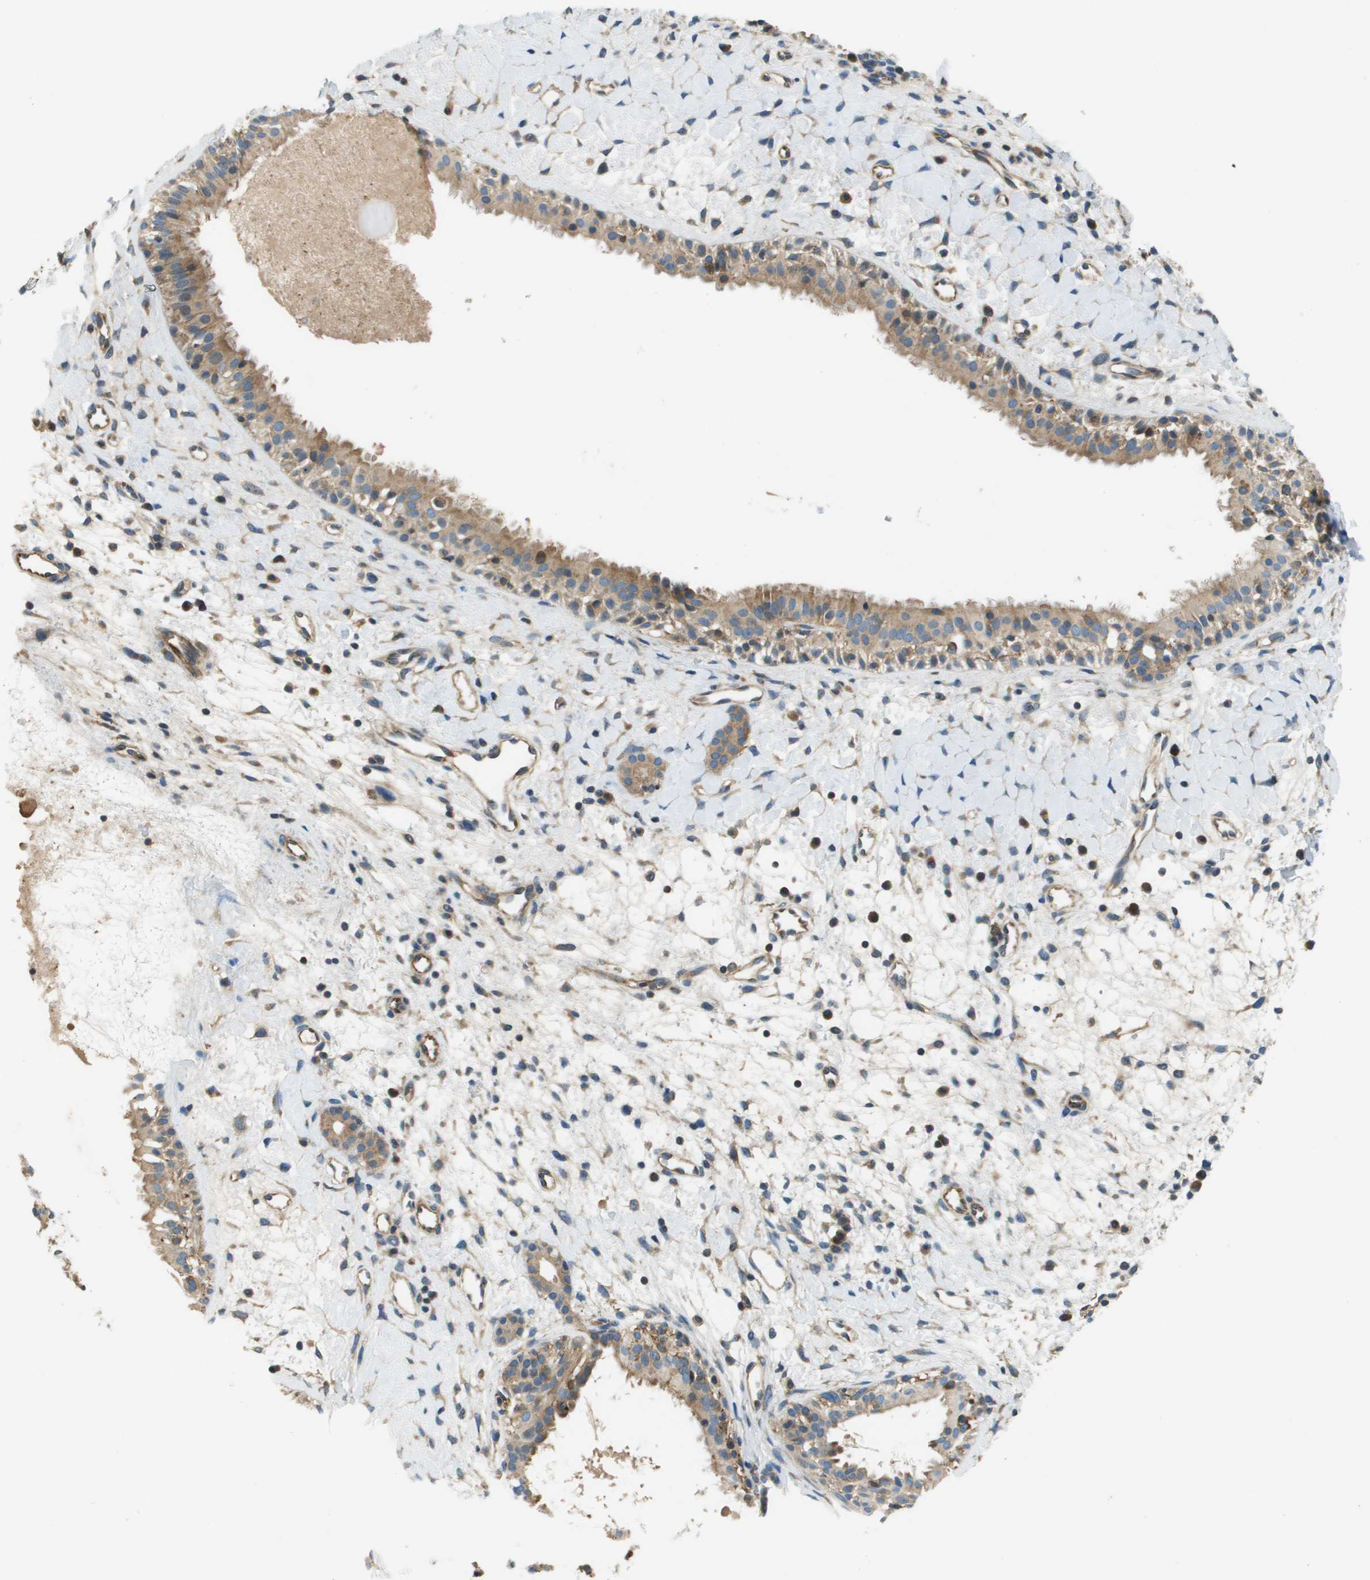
{"staining": {"intensity": "moderate", "quantity": "25%-75%", "location": "cytoplasmic/membranous"}, "tissue": "nasopharynx", "cell_type": "Respiratory epithelial cells", "image_type": "normal", "snomed": [{"axis": "morphology", "description": "Normal tissue, NOS"}, {"axis": "topography", "description": "Nasopharynx"}], "caption": "Protein analysis of normal nasopharynx exhibits moderate cytoplasmic/membranous expression in approximately 25%-75% of respiratory epithelial cells.", "gene": "SAMSN1", "patient": {"sex": "male", "age": 22}}